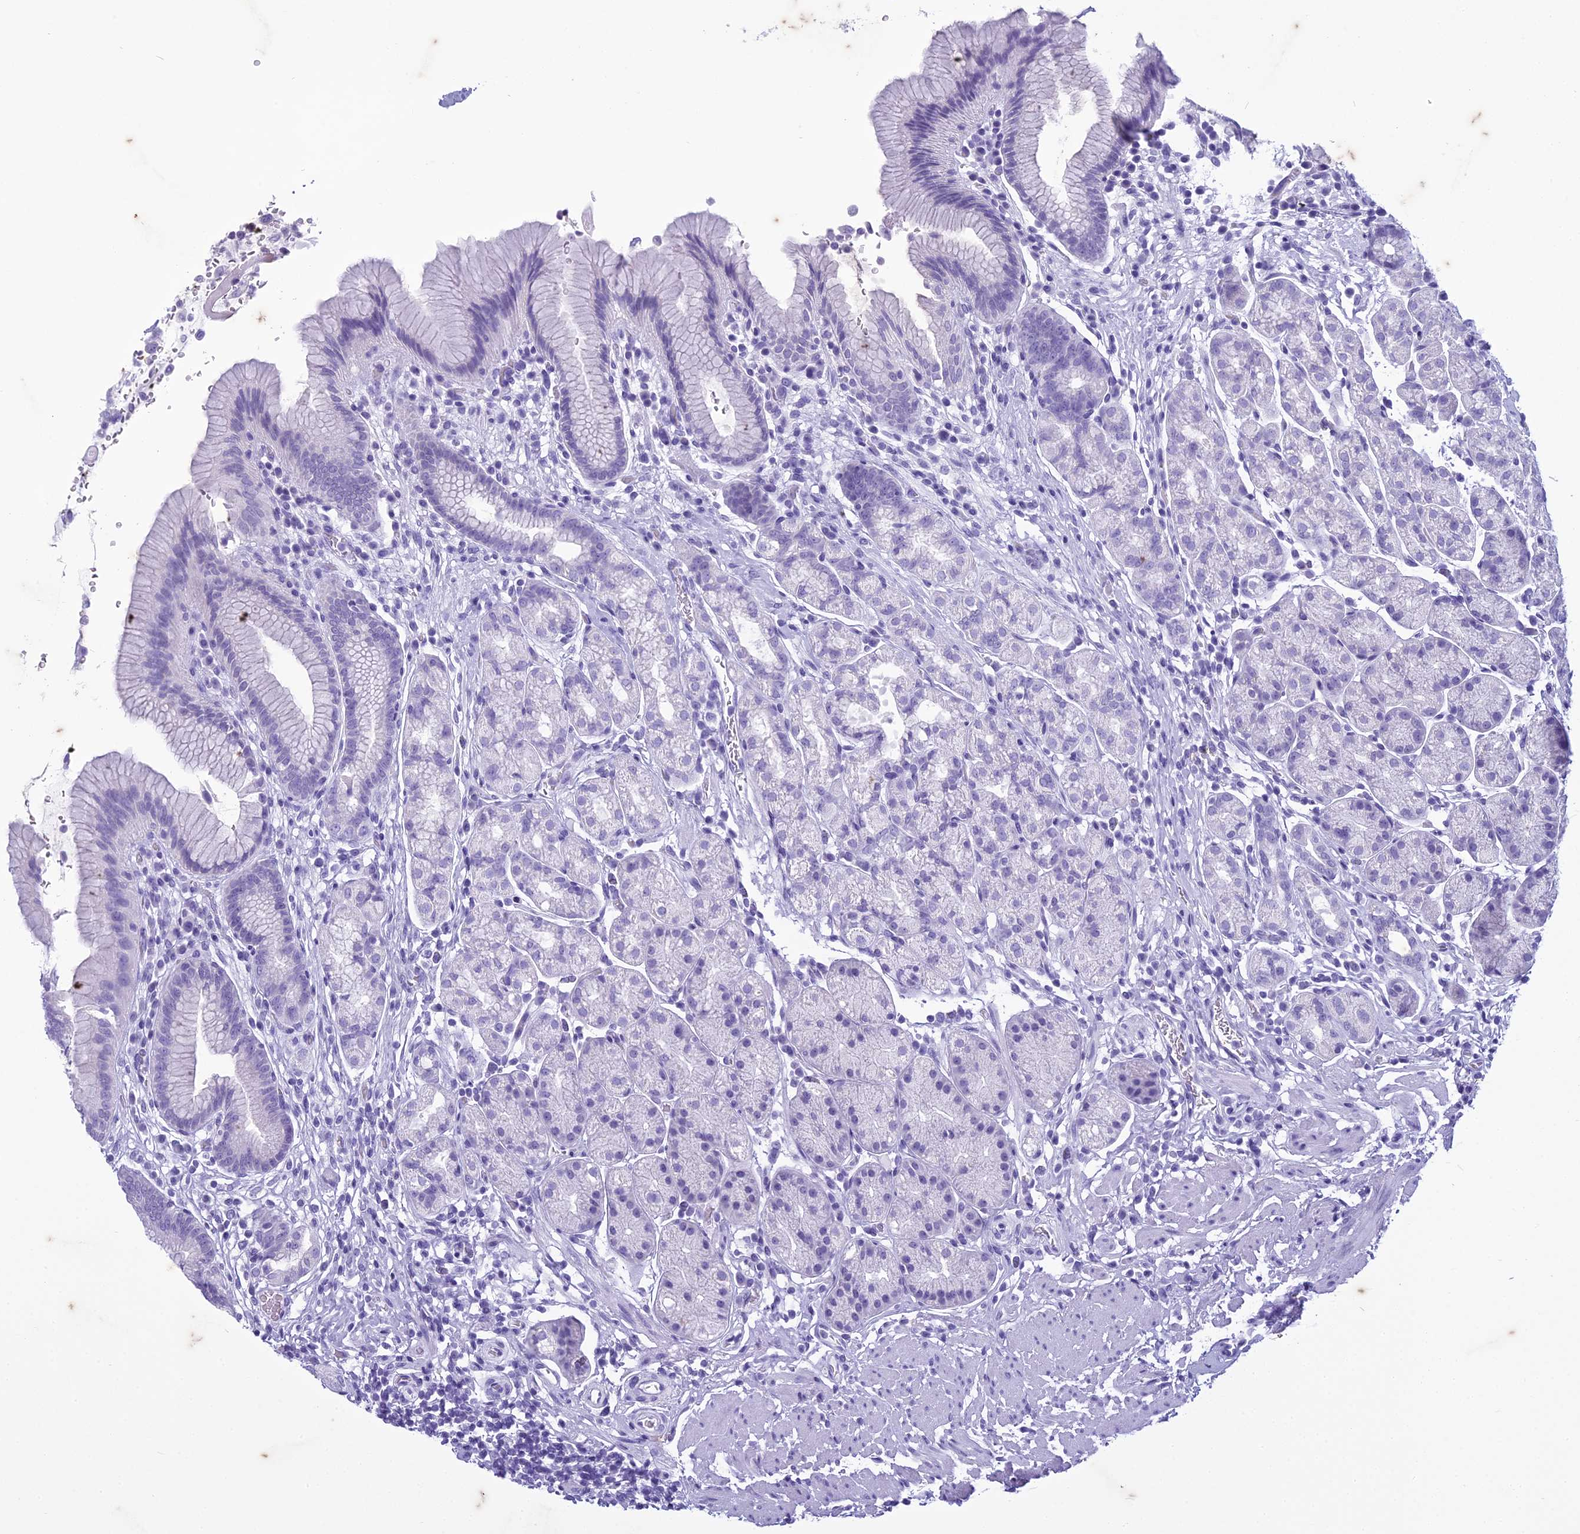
{"staining": {"intensity": "negative", "quantity": "none", "location": "none"}, "tissue": "stomach", "cell_type": "Glandular cells", "image_type": "normal", "snomed": [{"axis": "morphology", "description": "Normal tissue, NOS"}, {"axis": "topography", "description": "Stomach"}], "caption": "High power microscopy histopathology image of an IHC image of unremarkable stomach, revealing no significant expression in glandular cells.", "gene": "HMGB4", "patient": {"sex": "male", "age": 63}}